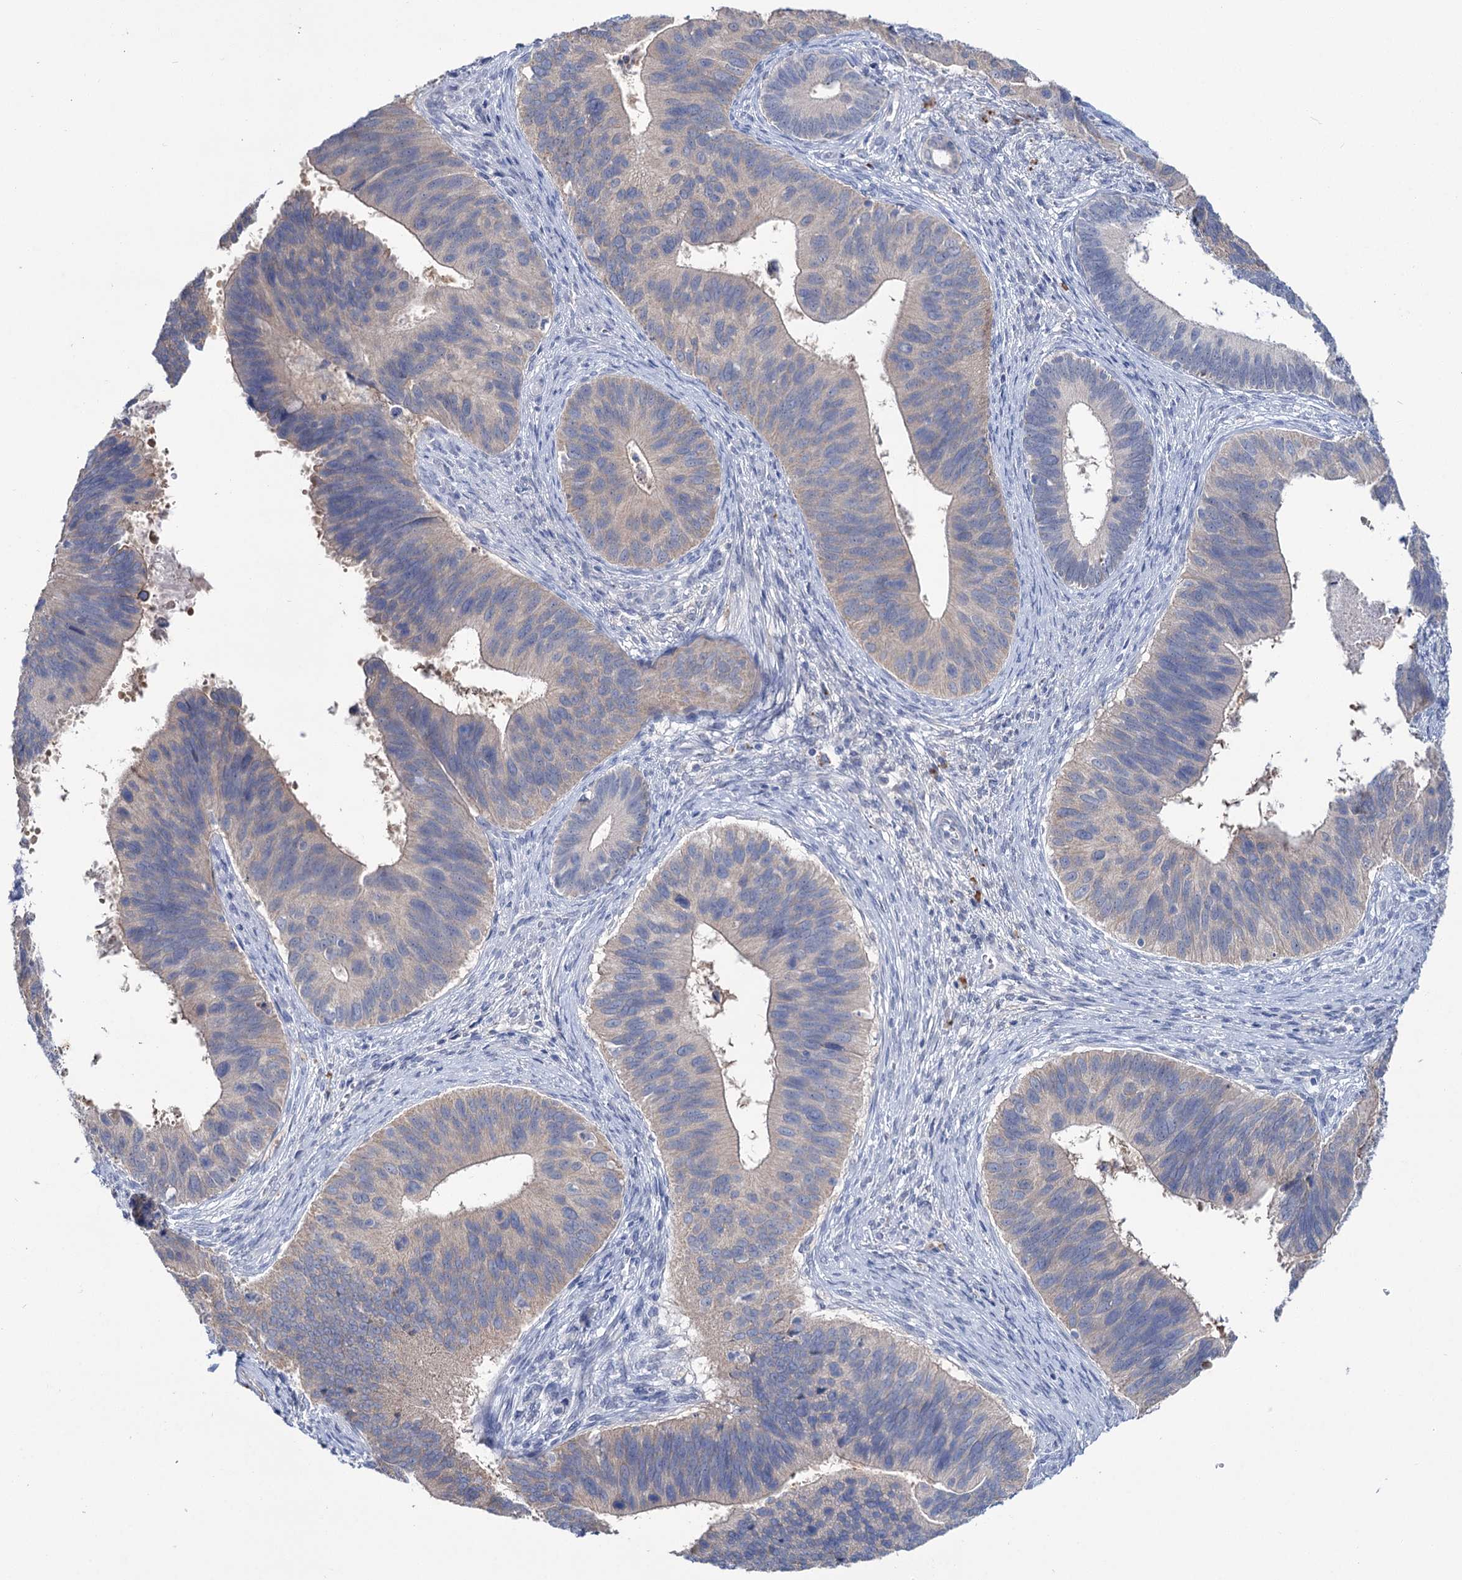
{"staining": {"intensity": "negative", "quantity": "none", "location": "none"}, "tissue": "cervical cancer", "cell_type": "Tumor cells", "image_type": "cancer", "snomed": [{"axis": "morphology", "description": "Adenocarcinoma, NOS"}, {"axis": "topography", "description": "Cervix"}], "caption": "The histopathology image displays no significant positivity in tumor cells of cervical cancer.", "gene": "LYZL4", "patient": {"sex": "female", "age": 42}}